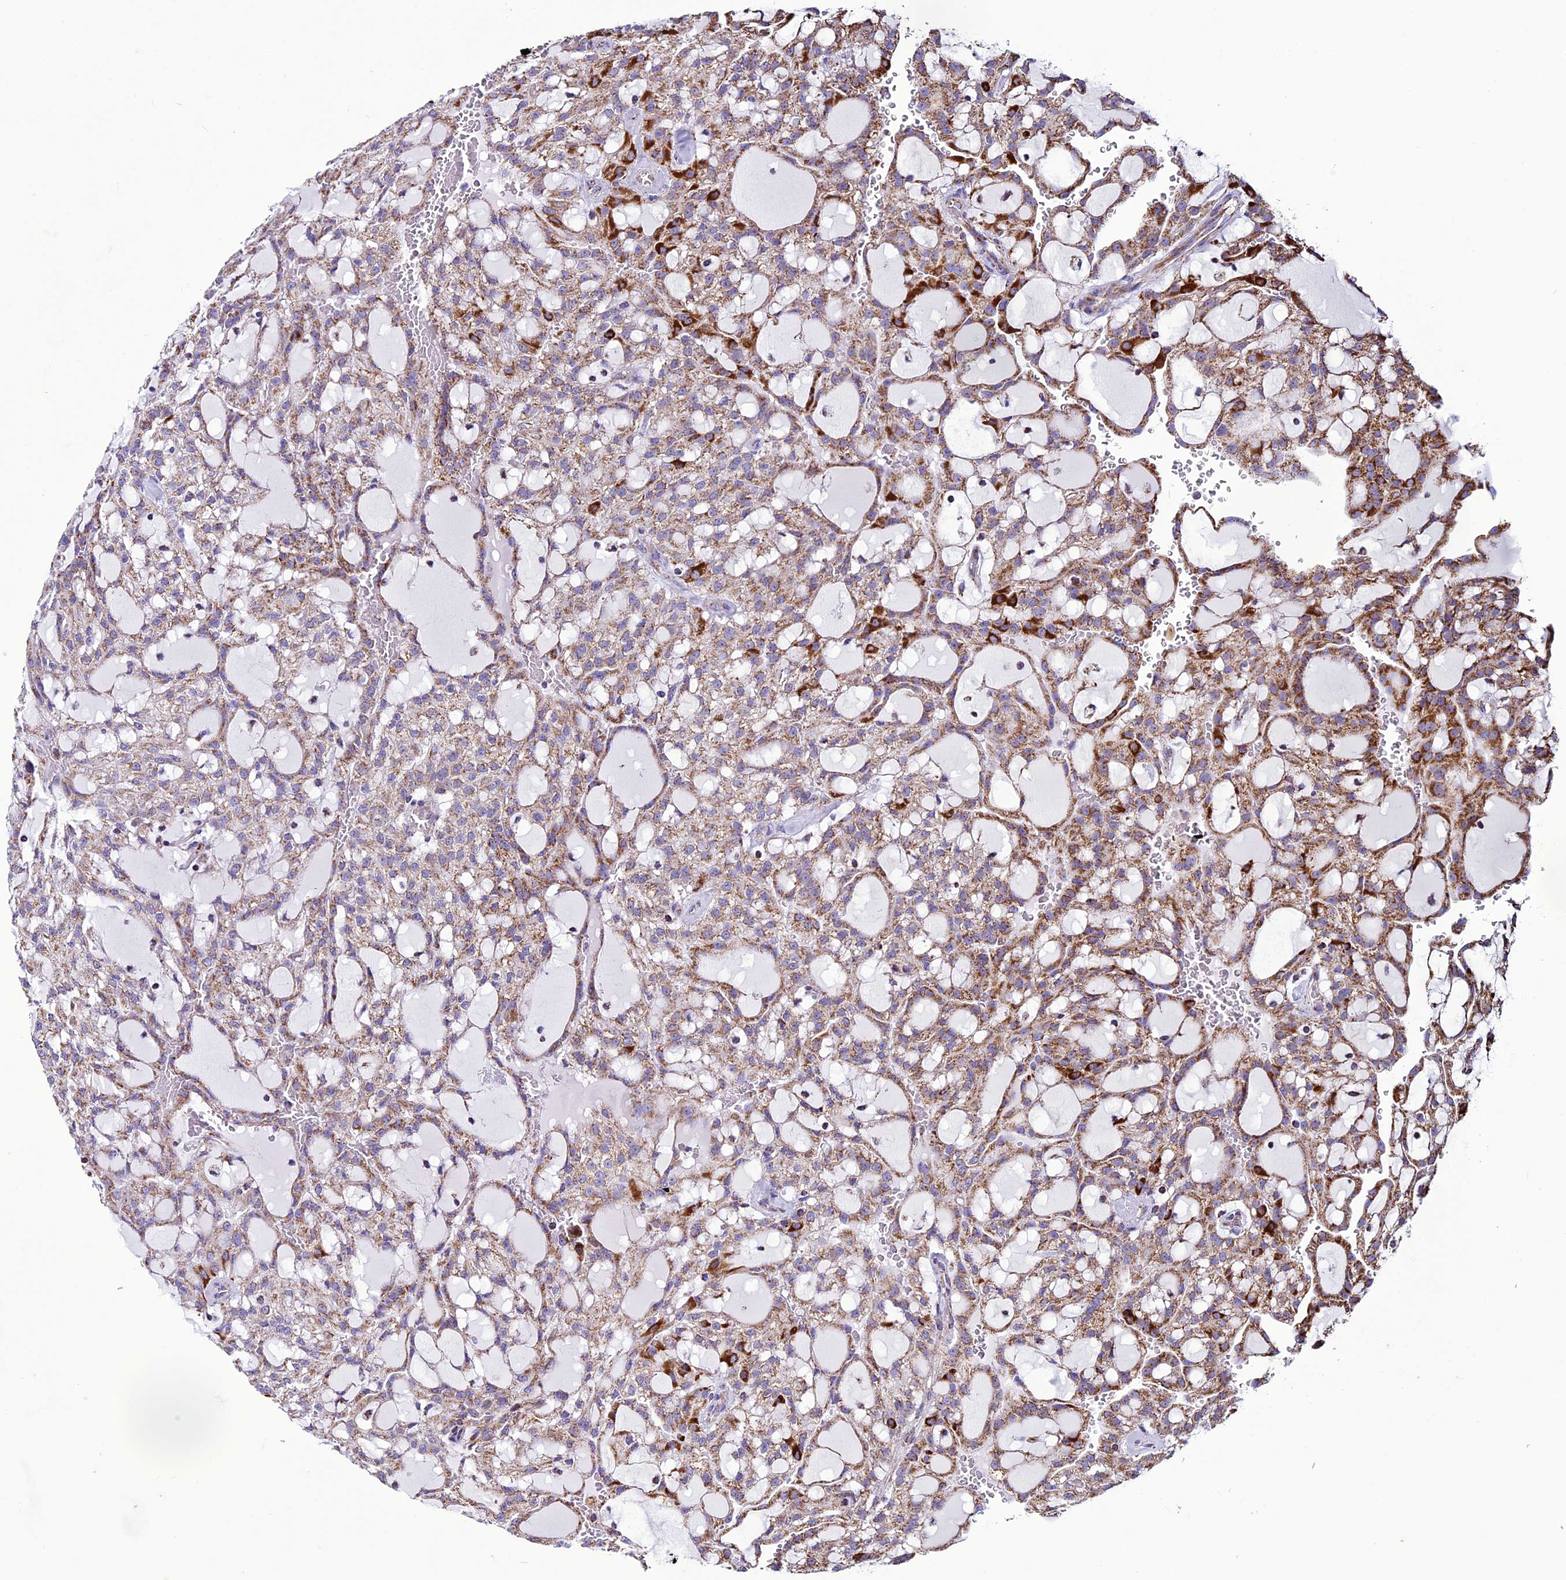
{"staining": {"intensity": "moderate", "quantity": ">75%", "location": "cytoplasmic/membranous"}, "tissue": "renal cancer", "cell_type": "Tumor cells", "image_type": "cancer", "snomed": [{"axis": "morphology", "description": "Adenocarcinoma, NOS"}, {"axis": "topography", "description": "Kidney"}], "caption": "The histopathology image demonstrates staining of renal cancer, revealing moderate cytoplasmic/membranous protein expression (brown color) within tumor cells.", "gene": "ICA1L", "patient": {"sex": "male", "age": 63}}